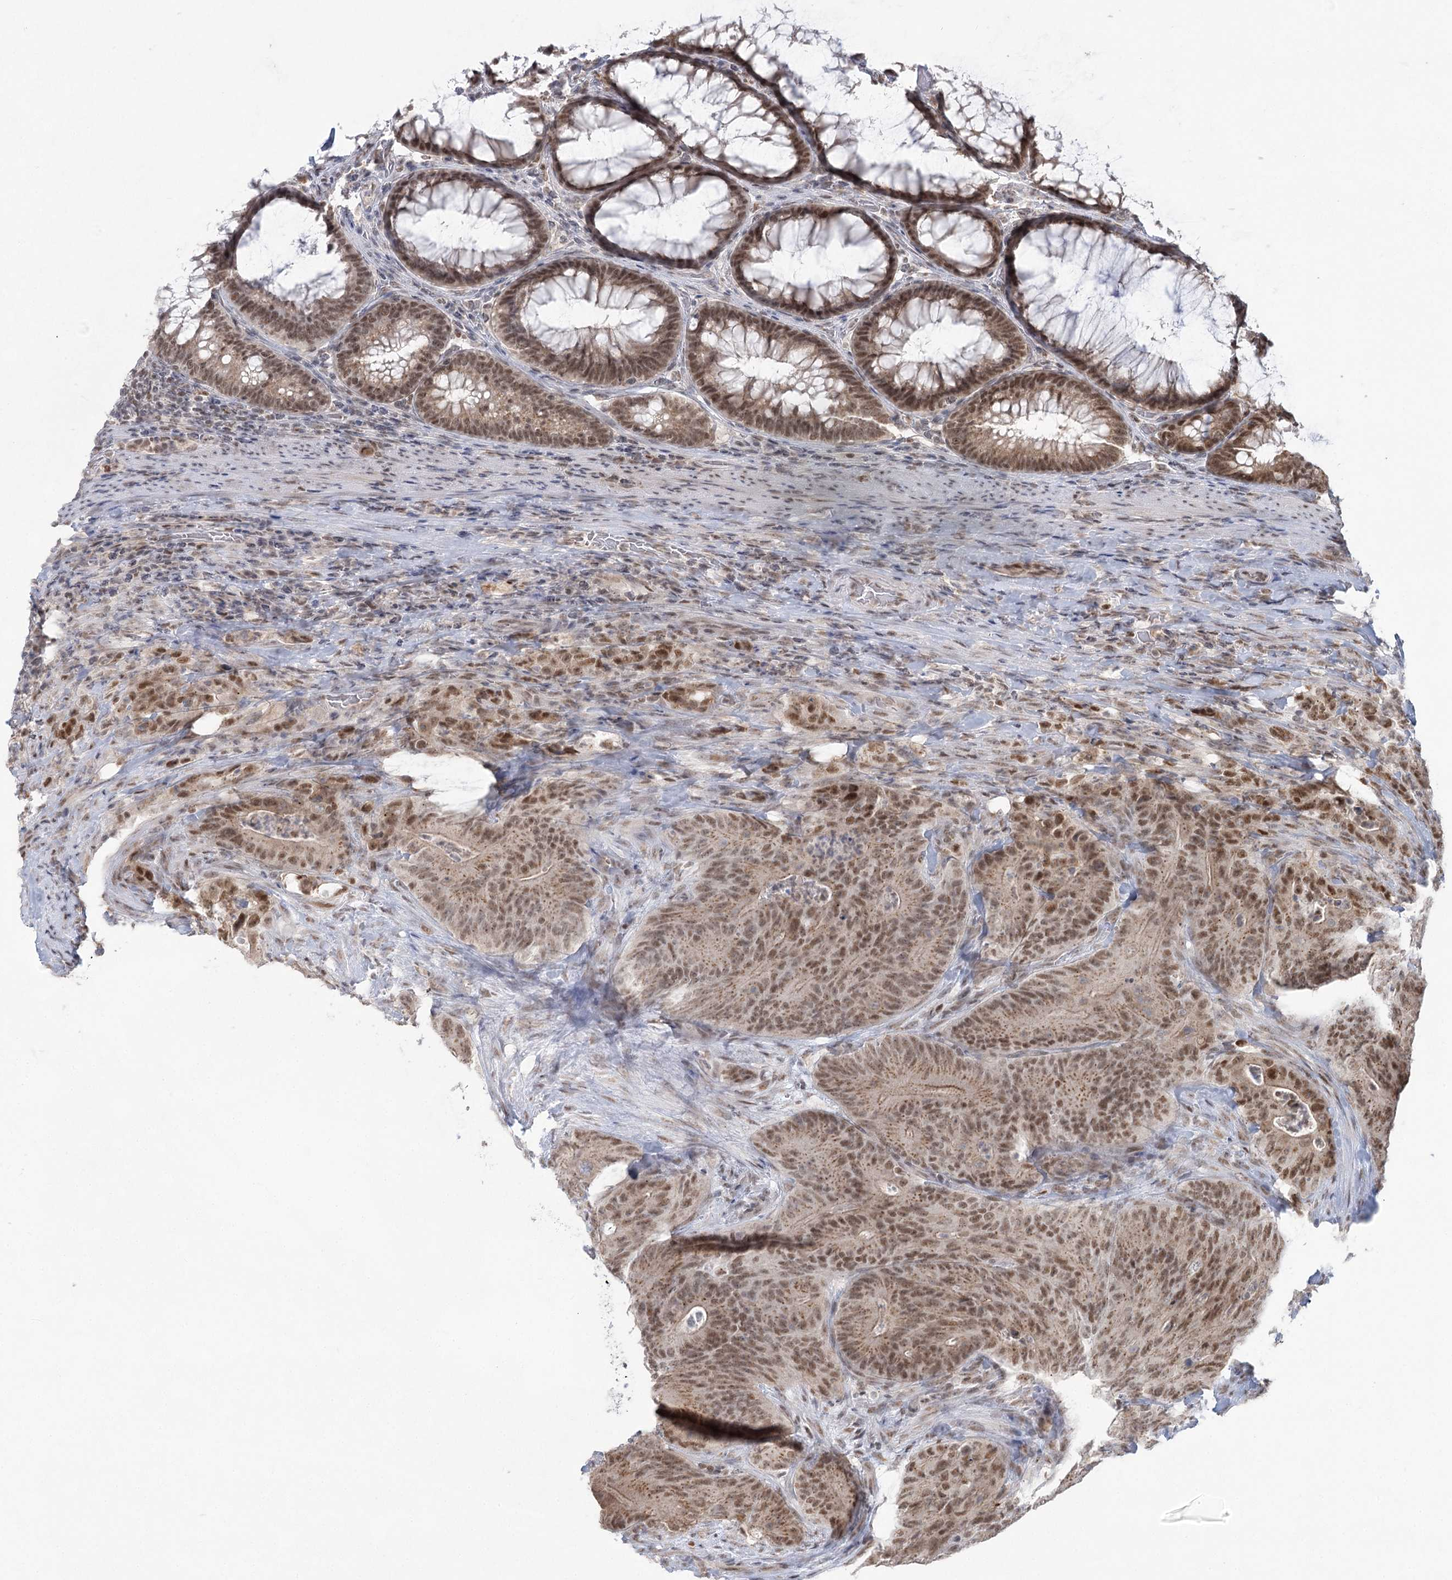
{"staining": {"intensity": "moderate", "quantity": ">75%", "location": "cytoplasmic/membranous,nuclear"}, "tissue": "colorectal cancer", "cell_type": "Tumor cells", "image_type": "cancer", "snomed": [{"axis": "morphology", "description": "Normal tissue, NOS"}, {"axis": "topography", "description": "Colon"}], "caption": "A photomicrograph of colorectal cancer stained for a protein exhibits moderate cytoplasmic/membranous and nuclear brown staining in tumor cells. (DAB IHC, brown staining for protein, blue staining for nuclei).", "gene": "ZCCHC8", "patient": {"sex": "female", "age": 82}}